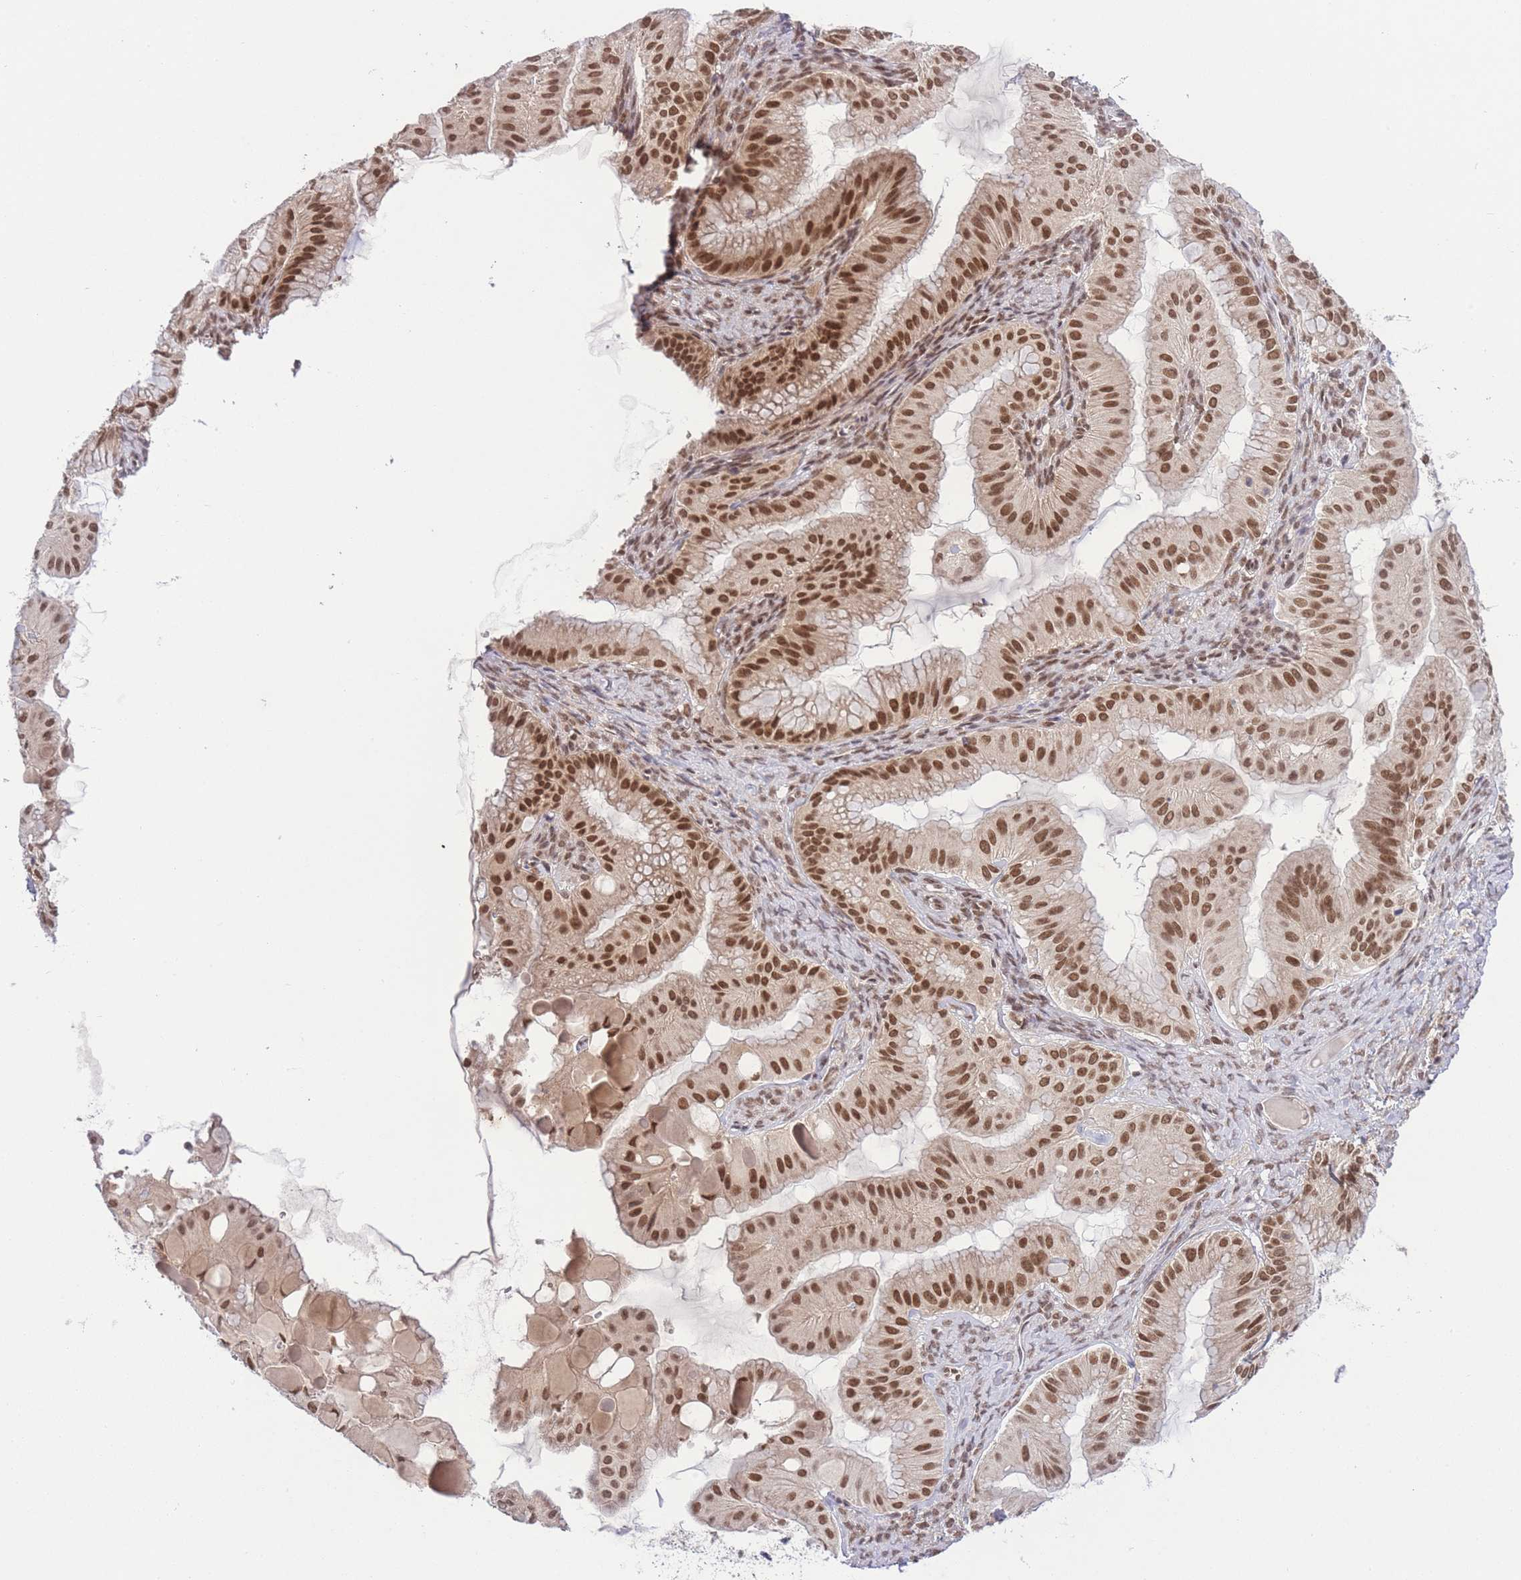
{"staining": {"intensity": "moderate", "quantity": ">75%", "location": "nuclear"}, "tissue": "ovarian cancer", "cell_type": "Tumor cells", "image_type": "cancer", "snomed": [{"axis": "morphology", "description": "Cystadenocarcinoma, mucinous, NOS"}, {"axis": "topography", "description": "Ovary"}], "caption": "Moderate nuclear protein expression is present in approximately >75% of tumor cells in ovarian cancer (mucinous cystadenocarcinoma). The protein of interest is shown in brown color, while the nuclei are stained blue.", "gene": "TMED3", "patient": {"sex": "female", "age": 61}}